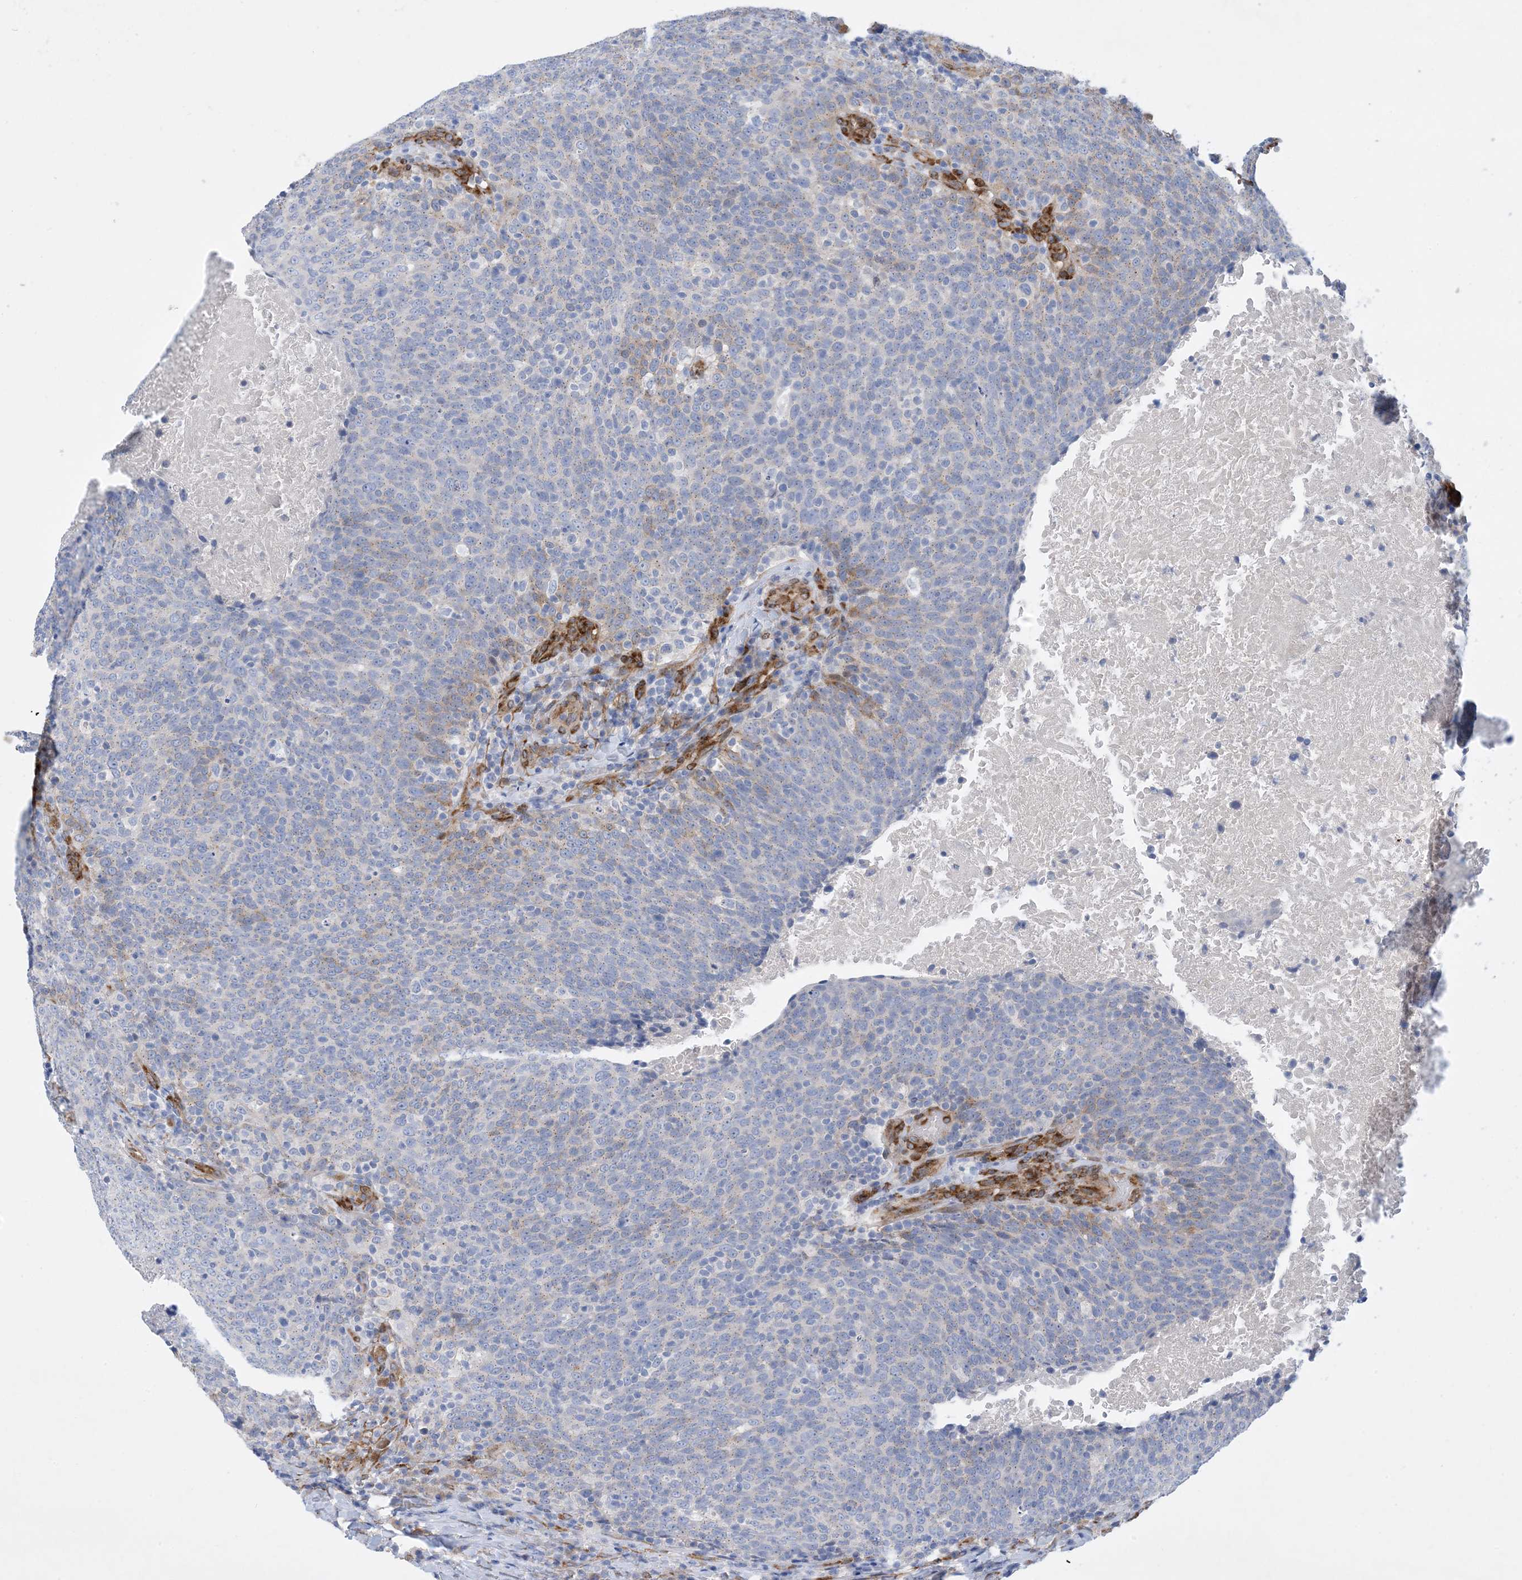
{"staining": {"intensity": "negative", "quantity": "none", "location": "none"}, "tissue": "head and neck cancer", "cell_type": "Tumor cells", "image_type": "cancer", "snomed": [{"axis": "morphology", "description": "Squamous cell carcinoma, NOS"}, {"axis": "morphology", "description": "Squamous cell carcinoma, metastatic, NOS"}, {"axis": "topography", "description": "Lymph node"}, {"axis": "topography", "description": "Head-Neck"}], "caption": "Immunohistochemistry micrograph of neoplastic tissue: human head and neck cancer stained with DAB displays no significant protein expression in tumor cells.", "gene": "RBMS3", "patient": {"sex": "male", "age": 62}}